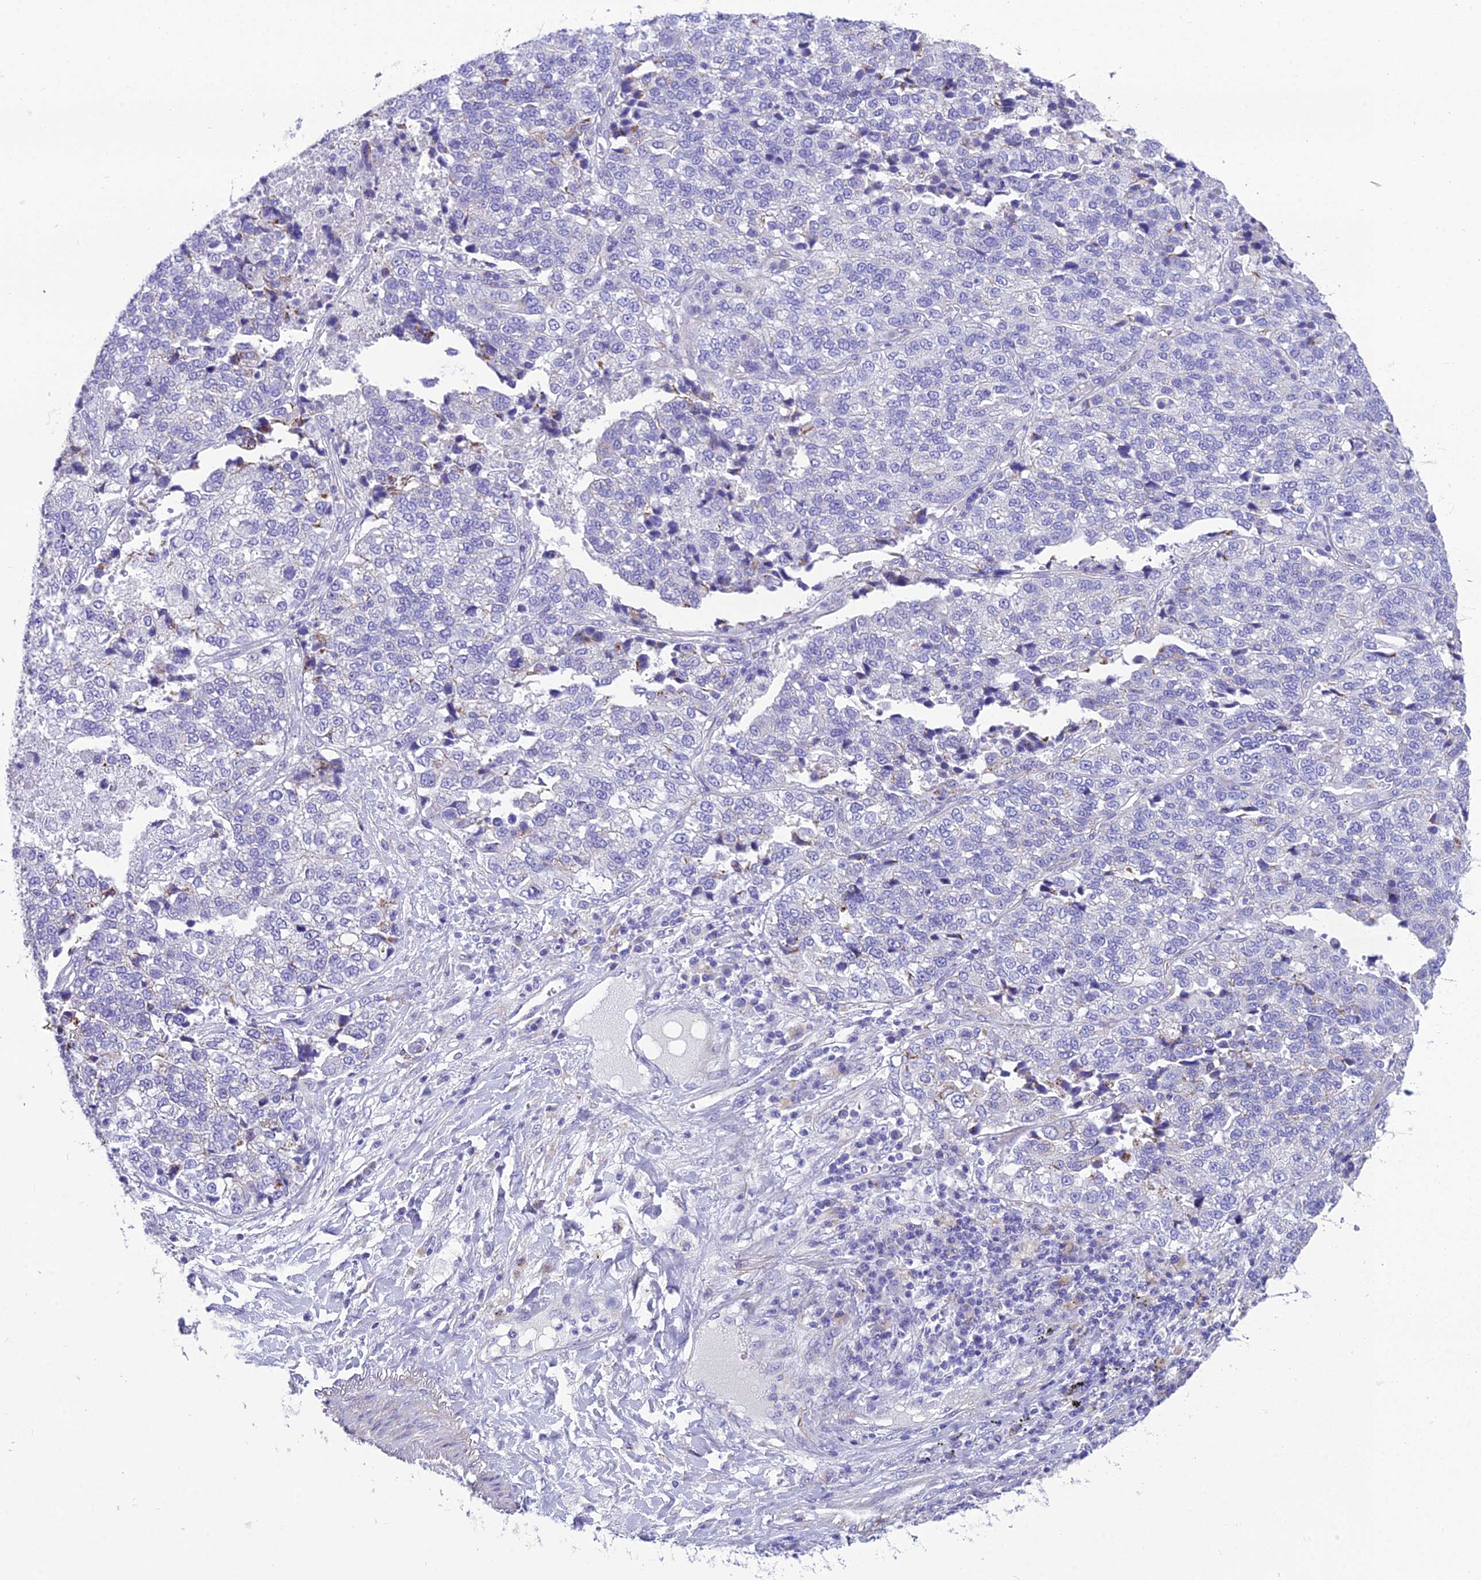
{"staining": {"intensity": "negative", "quantity": "none", "location": "none"}, "tissue": "lung cancer", "cell_type": "Tumor cells", "image_type": "cancer", "snomed": [{"axis": "morphology", "description": "Adenocarcinoma, NOS"}, {"axis": "topography", "description": "Lung"}], "caption": "A high-resolution photomicrograph shows IHC staining of lung cancer, which shows no significant expression in tumor cells. Brightfield microscopy of immunohistochemistry stained with DAB (brown) and hematoxylin (blue), captured at high magnification.", "gene": "GFRA1", "patient": {"sex": "male", "age": 49}}